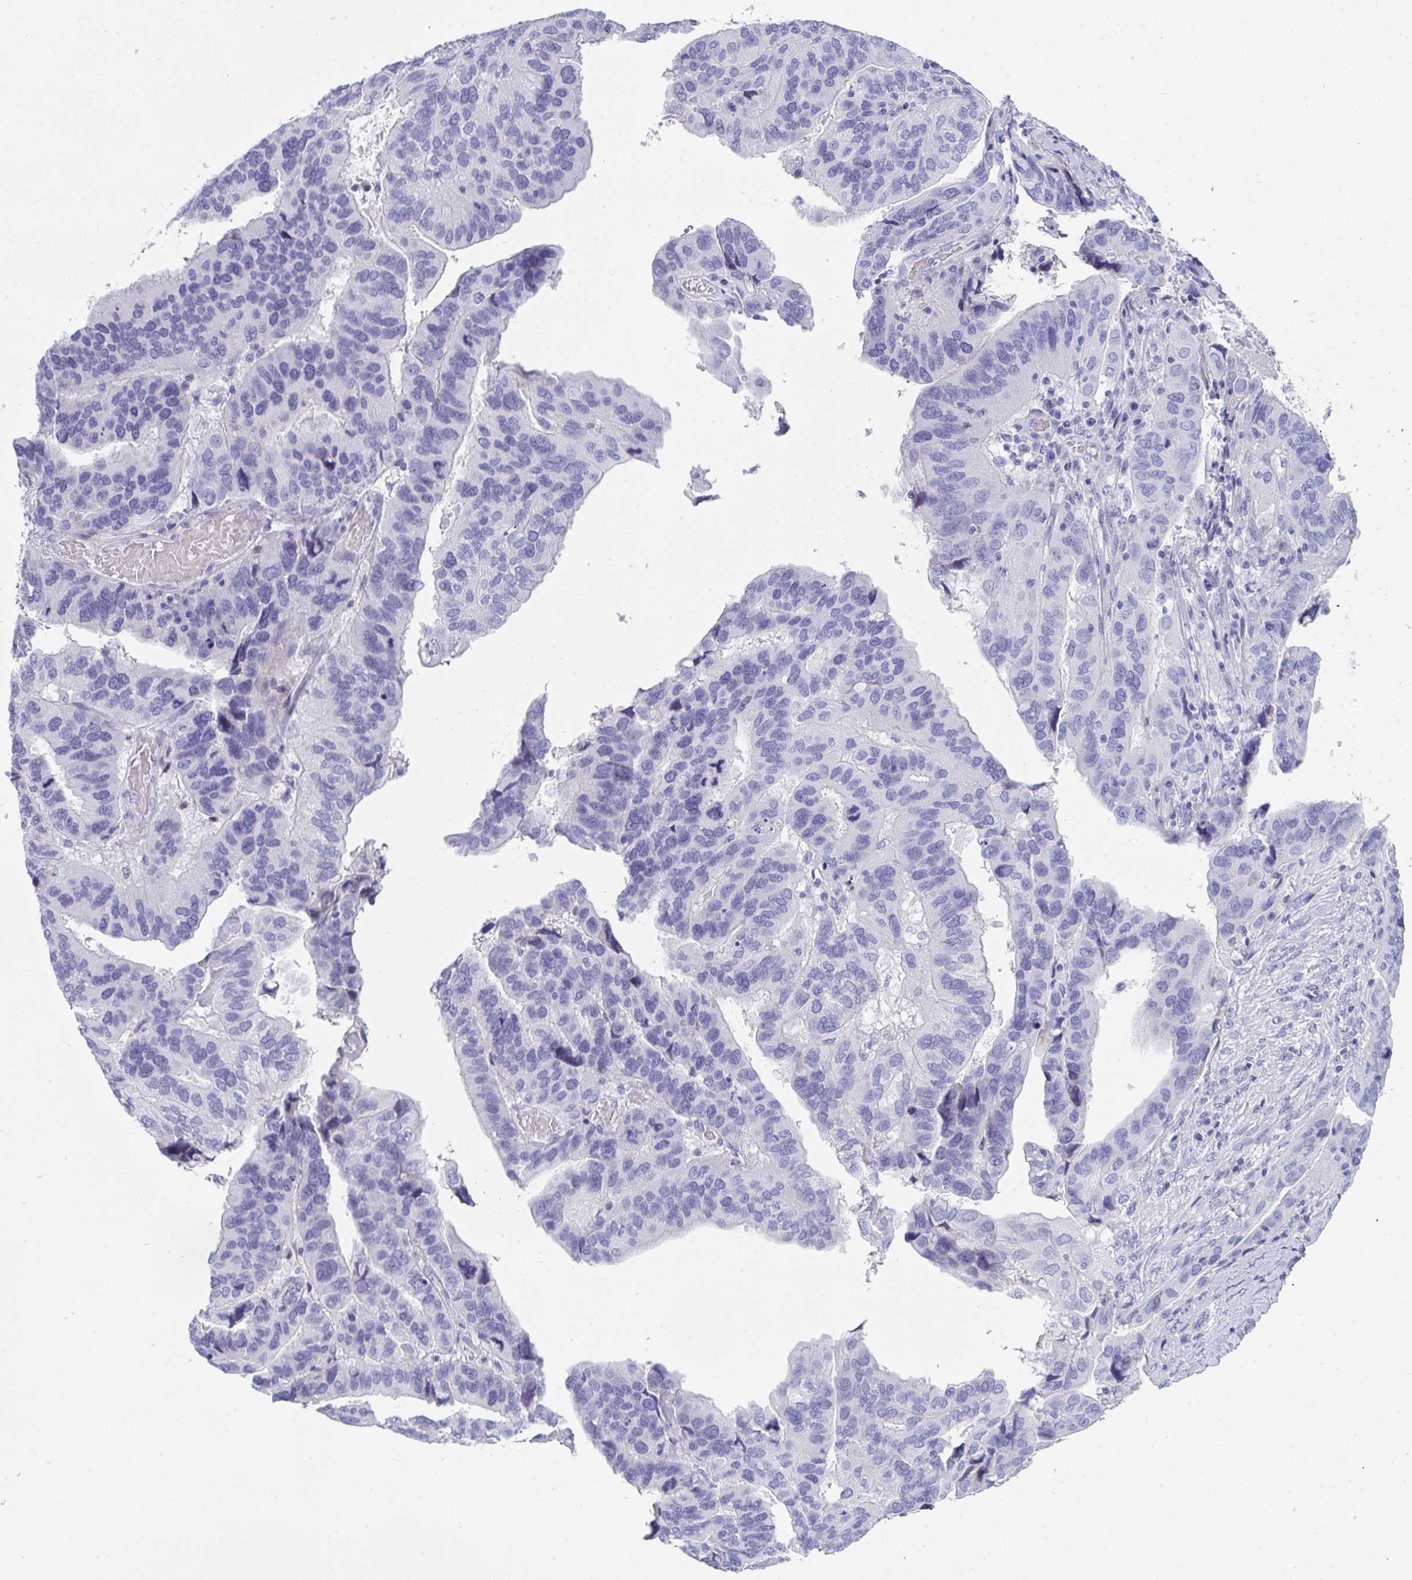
{"staining": {"intensity": "negative", "quantity": "none", "location": "none"}, "tissue": "ovarian cancer", "cell_type": "Tumor cells", "image_type": "cancer", "snomed": [{"axis": "morphology", "description": "Cystadenocarcinoma, serous, NOS"}, {"axis": "topography", "description": "Ovary"}], "caption": "A high-resolution micrograph shows IHC staining of serous cystadenocarcinoma (ovarian), which exhibits no significant positivity in tumor cells.", "gene": "TTC30B", "patient": {"sex": "female", "age": 79}}